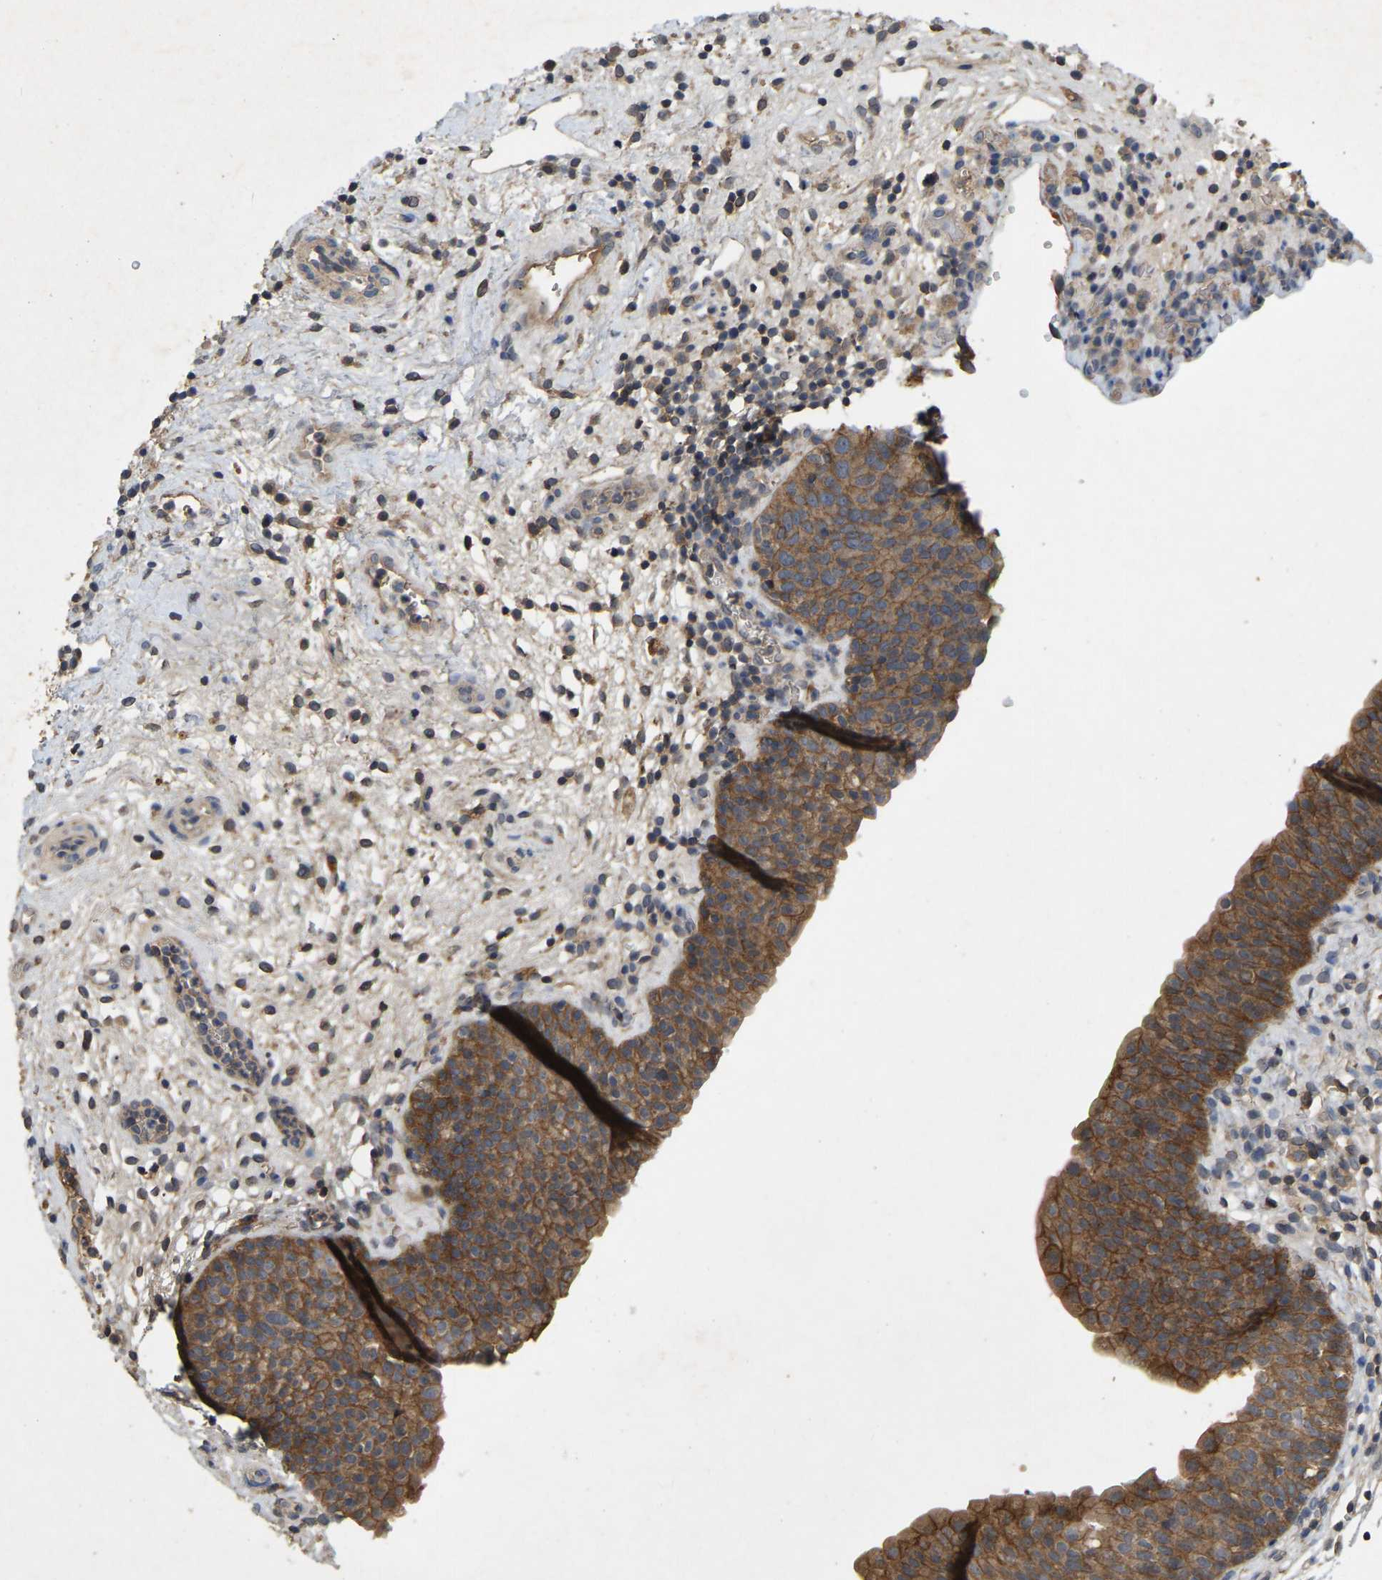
{"staining": {"intensity": "moderate", "quantity": ">75%", "location": "cytoplasmic/membranous"}, "tissue": "urinary bladder", "cell_type": "Urothelial cells", "image_type": "normal", "snomed": [{"axis": "morphology", "description": "Normal tissue, NOS"}, {"axis": "topography", "description": "Urinary bladder"}], "caption": "A brown stain shows moderate cytoplasmic/membranous expression of a protein in urothelial cells of benign urinary bladder. (DAB IHC, brown staining for protein, blue staining for nuclei).", "gene": "LPAR2", "patient": {"sex": "male", "age": 37}}